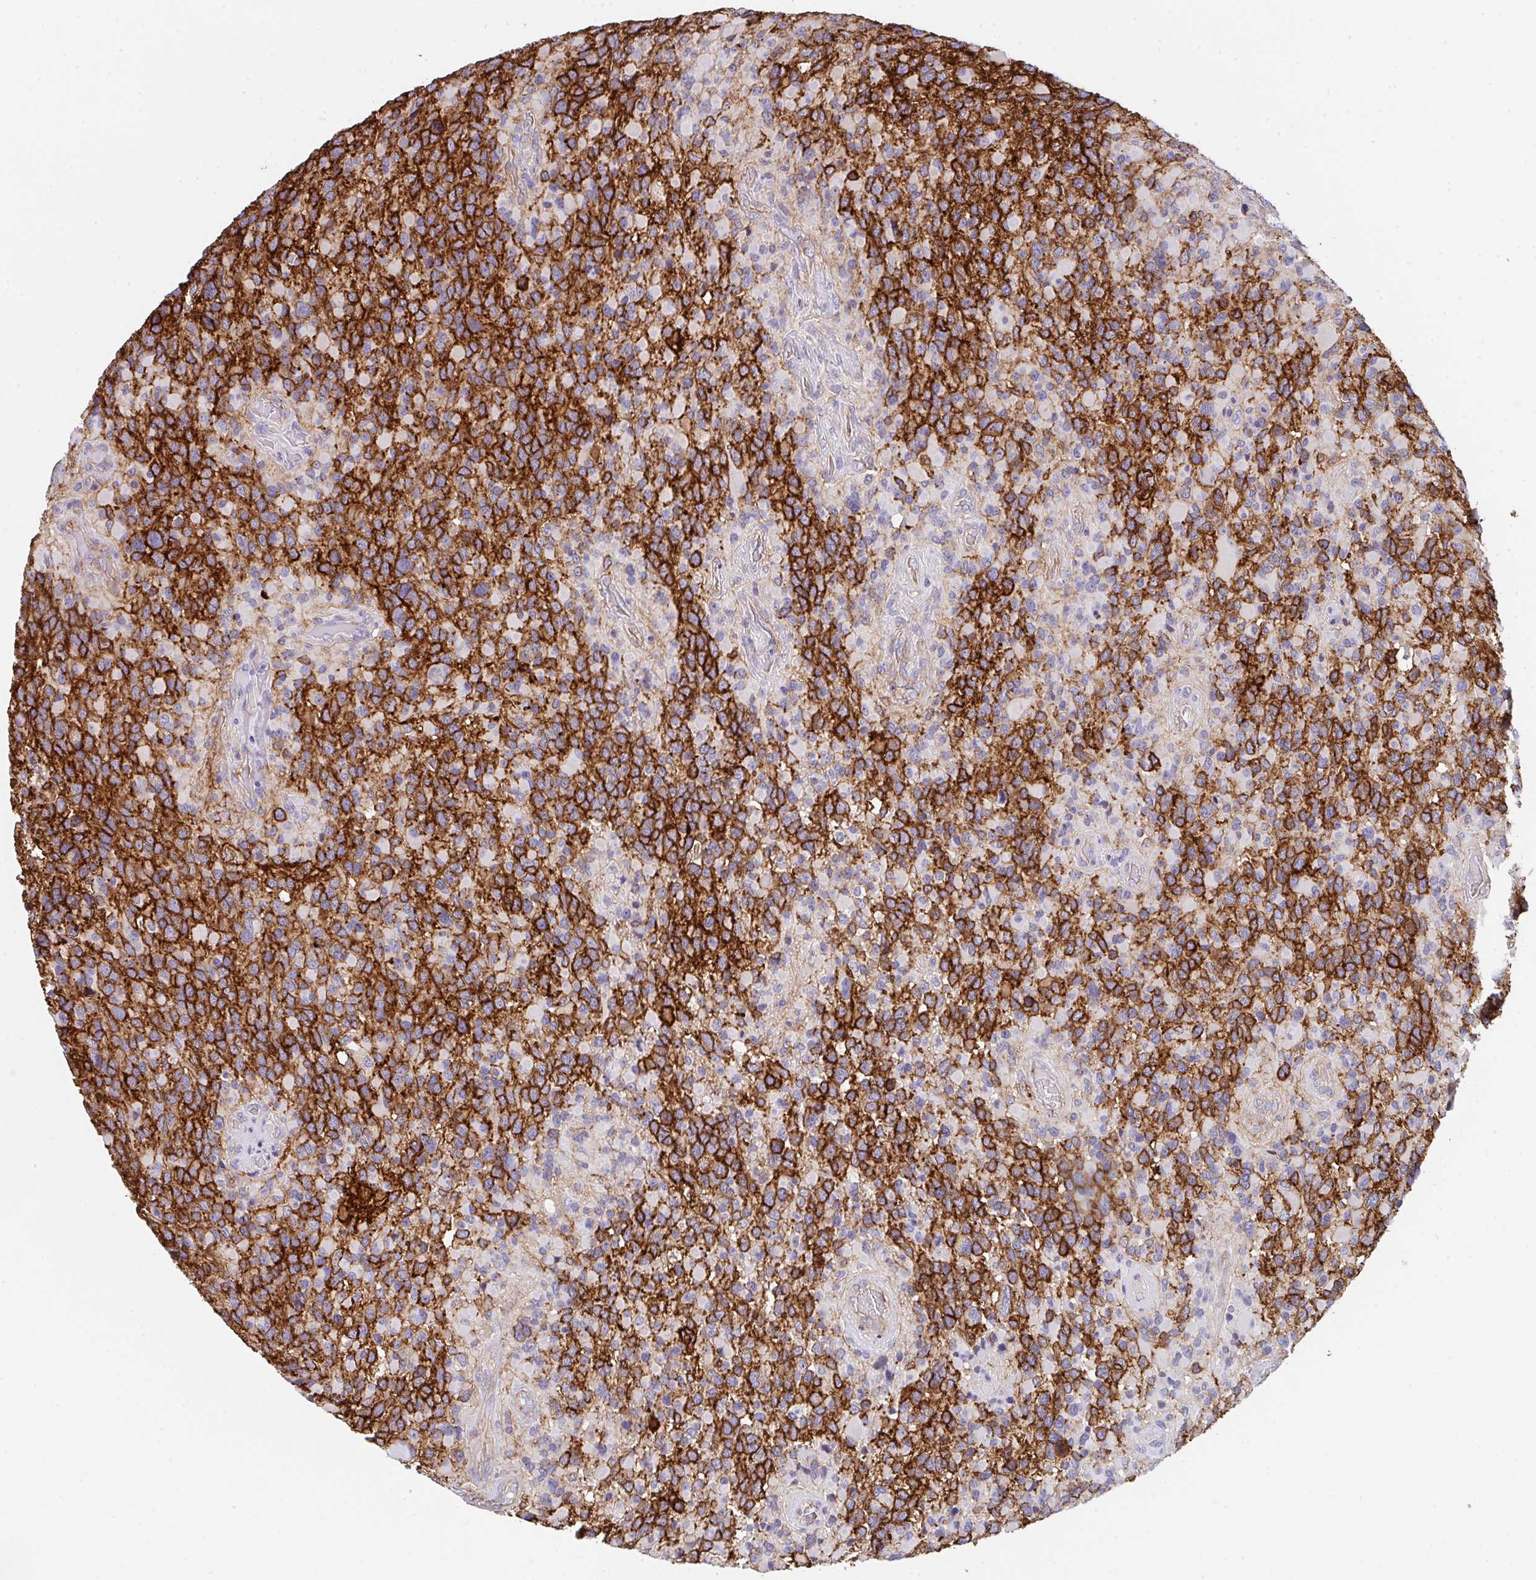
{"staining": {"intensity": "strong", "quantity": ">75%", "location": "cytoplasmic/membranous"}, "tissue": "glioma", "cell_type": "Tumor cells", "image_type": "cancer", "snomed": [{"axis": "morphology", "description": "Glioma, malignant, High grade"}, {"axis": "topography", "description": "Brain"}], "caption": "Malignant high-grade glioma was stained to show a protein in brown. There is high levels of strong cytoplasmic/membranous expression in approximately >75% of tumor cells. Immunohistochemistry stains the protein in brown and the nuclei are stained blue.", "gene": "DBN1", "patient": {"sex": "female", "age": 40}}